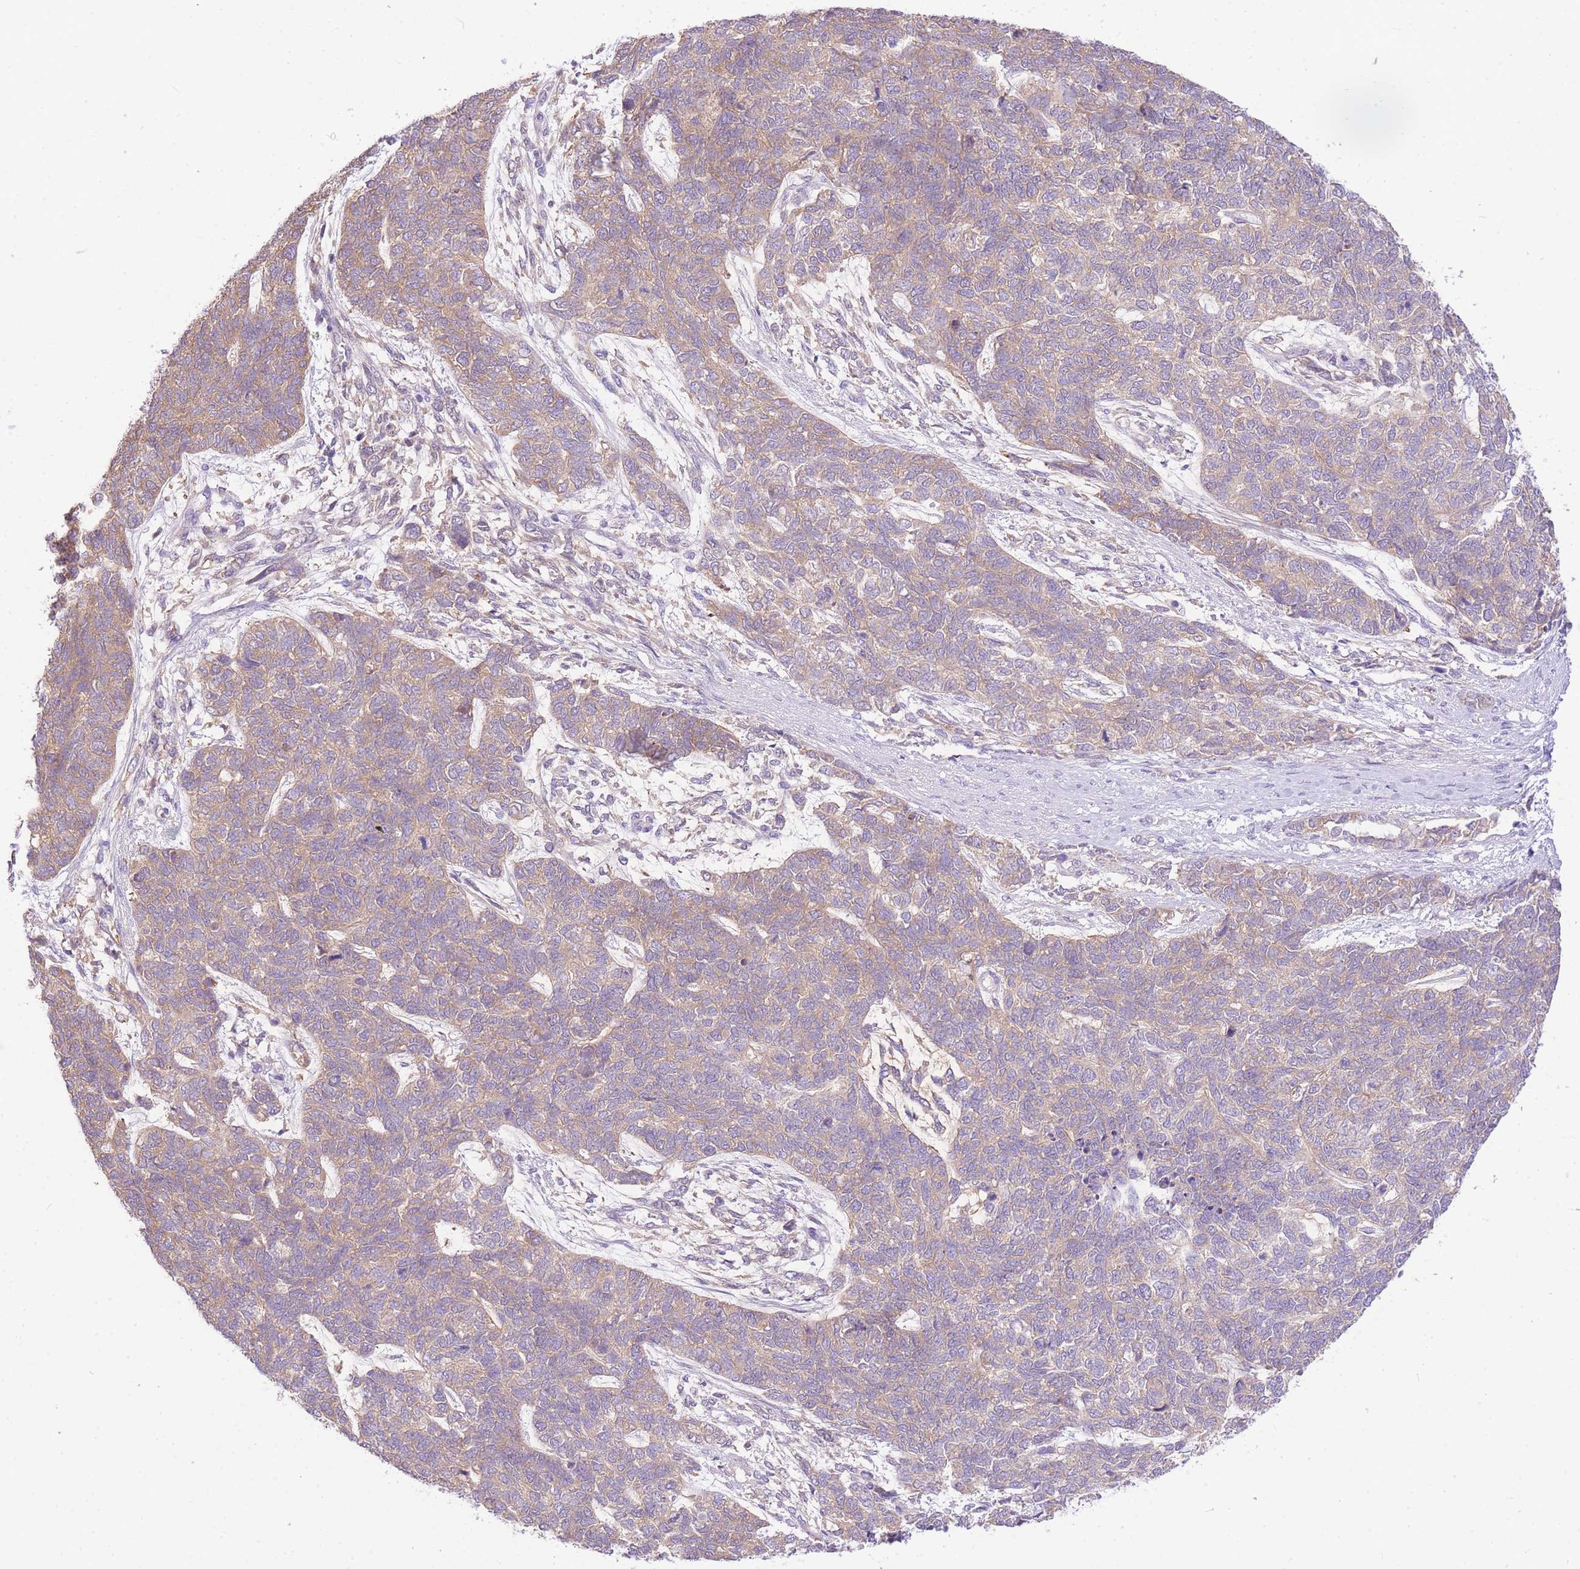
{"staining": {"intensity": "moderate", "quantity": "25%-75%", "location": "cytoplasmic/membranous"}, "tissue": "cervical cancer", "cell_type": "Tumor cells", "image_type": "cancer", "snomed": [{"axis": "morphology", "description": "Squamous cell carcinoma, NOS"}, {"axis": "topography", "description": "Cervix"}], "caption": "Squamous cell carcinoma (cervical) stained with a brown dye reveals moderate cytoplasmic/membranous positive positivity in about 25%-75% of tumor cells.", "gene": "LIPH", "patient": {"sex": "female", "age": 63}}